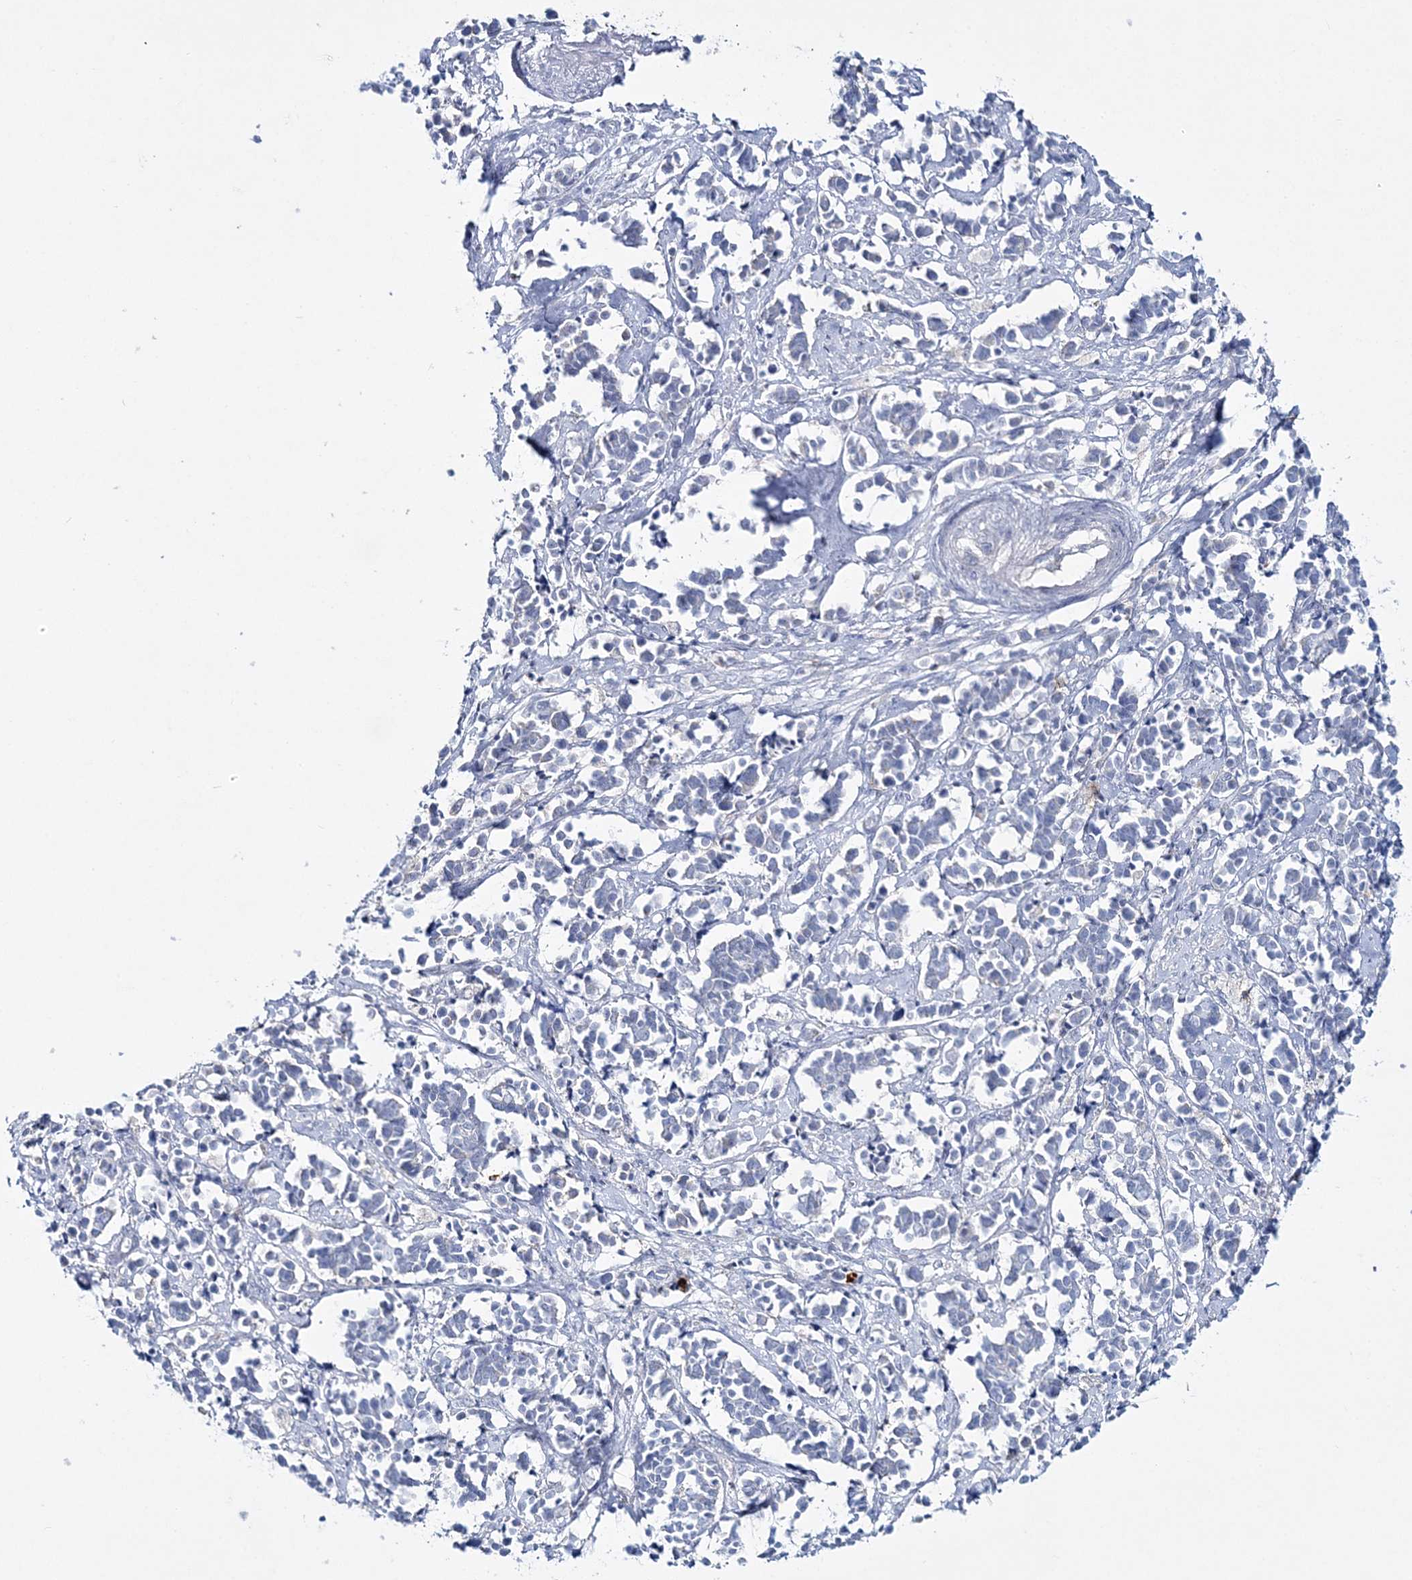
{"staining": {"intensity": "negative", "quantity": "none", "location": "none"}, "tissue": "cervical cancer", "cell_type": "Tumor cells", "image_type": "cancer", "snomed": [{"axis": "morphology", "description": "Normal tissue, NOS"}, {"axis": "morphology", "description": "Squamous cell carcinoma, NOS"}, {"axis": "topography", "description": "Cervix"}], "caption": "An immunohistochemistry photomicrograph of cervical squamous cell carcinoma is shown. There is no staining in tumor cells of cervical squamous cell carcinoma.", "gene": "WDSUB1", "patient": {"sex": "female", "age": 35}}